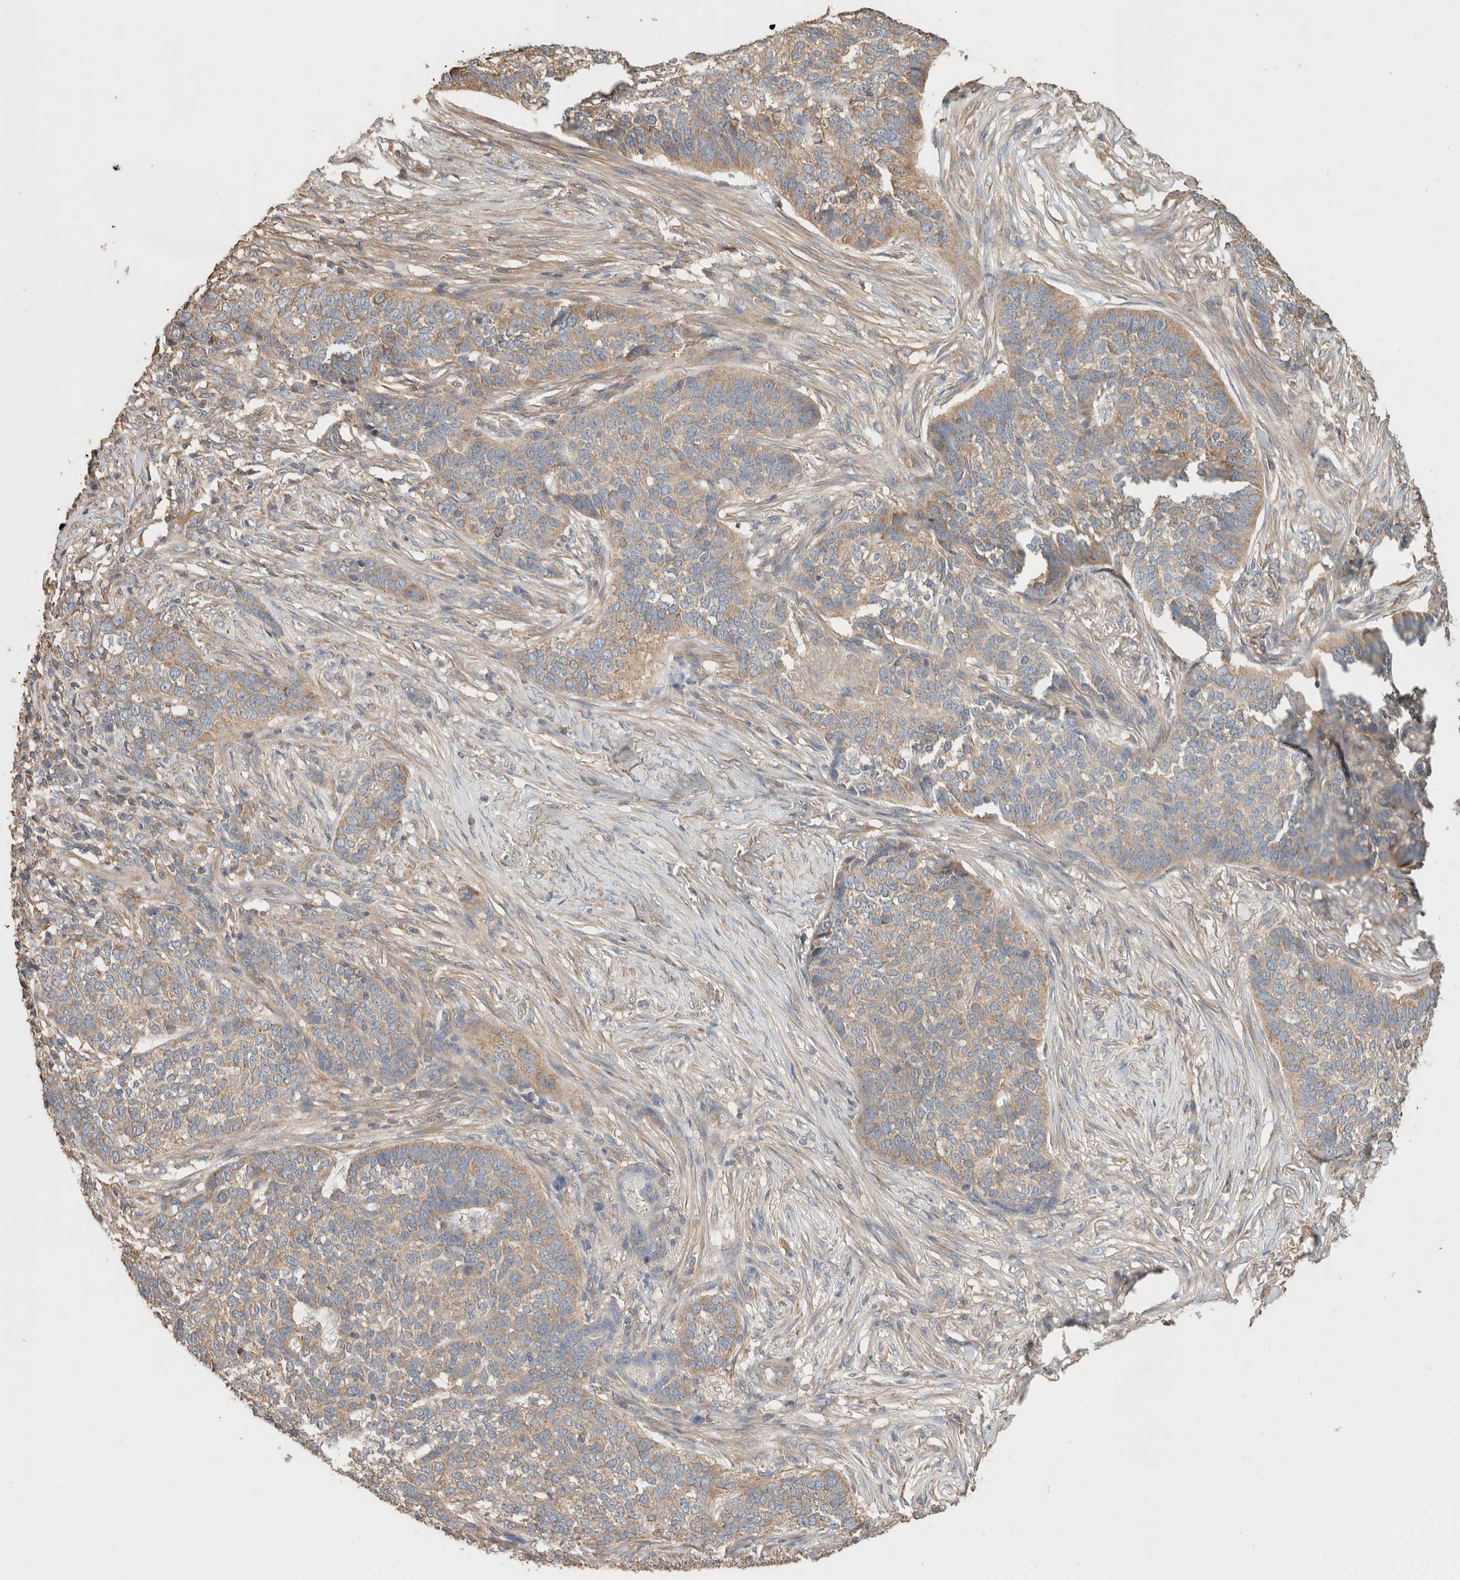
{"staining": {"intensity": "moderate", "quantity": ">75%", "location": "cytoplasmic/membranous"}, "tissue": "skin cancer", "cell_type": "Tumor cells", "image_type": "cancer", "snomed": [{"axis": "morphology", "description": "Basal cell carcinoma"}, {"axis": "topography", "description": "Skin"}], "caption": "Basal cell carcinoma (skin) tissue demonstrates moderate cytoplasmic/membranous expression in about >75% of tumor cells (brown staining indicates protein expression, while blue staining denotes nuclei).", "gene": "EIF4G3", "patient": {"sex": "male", "age": 85}}